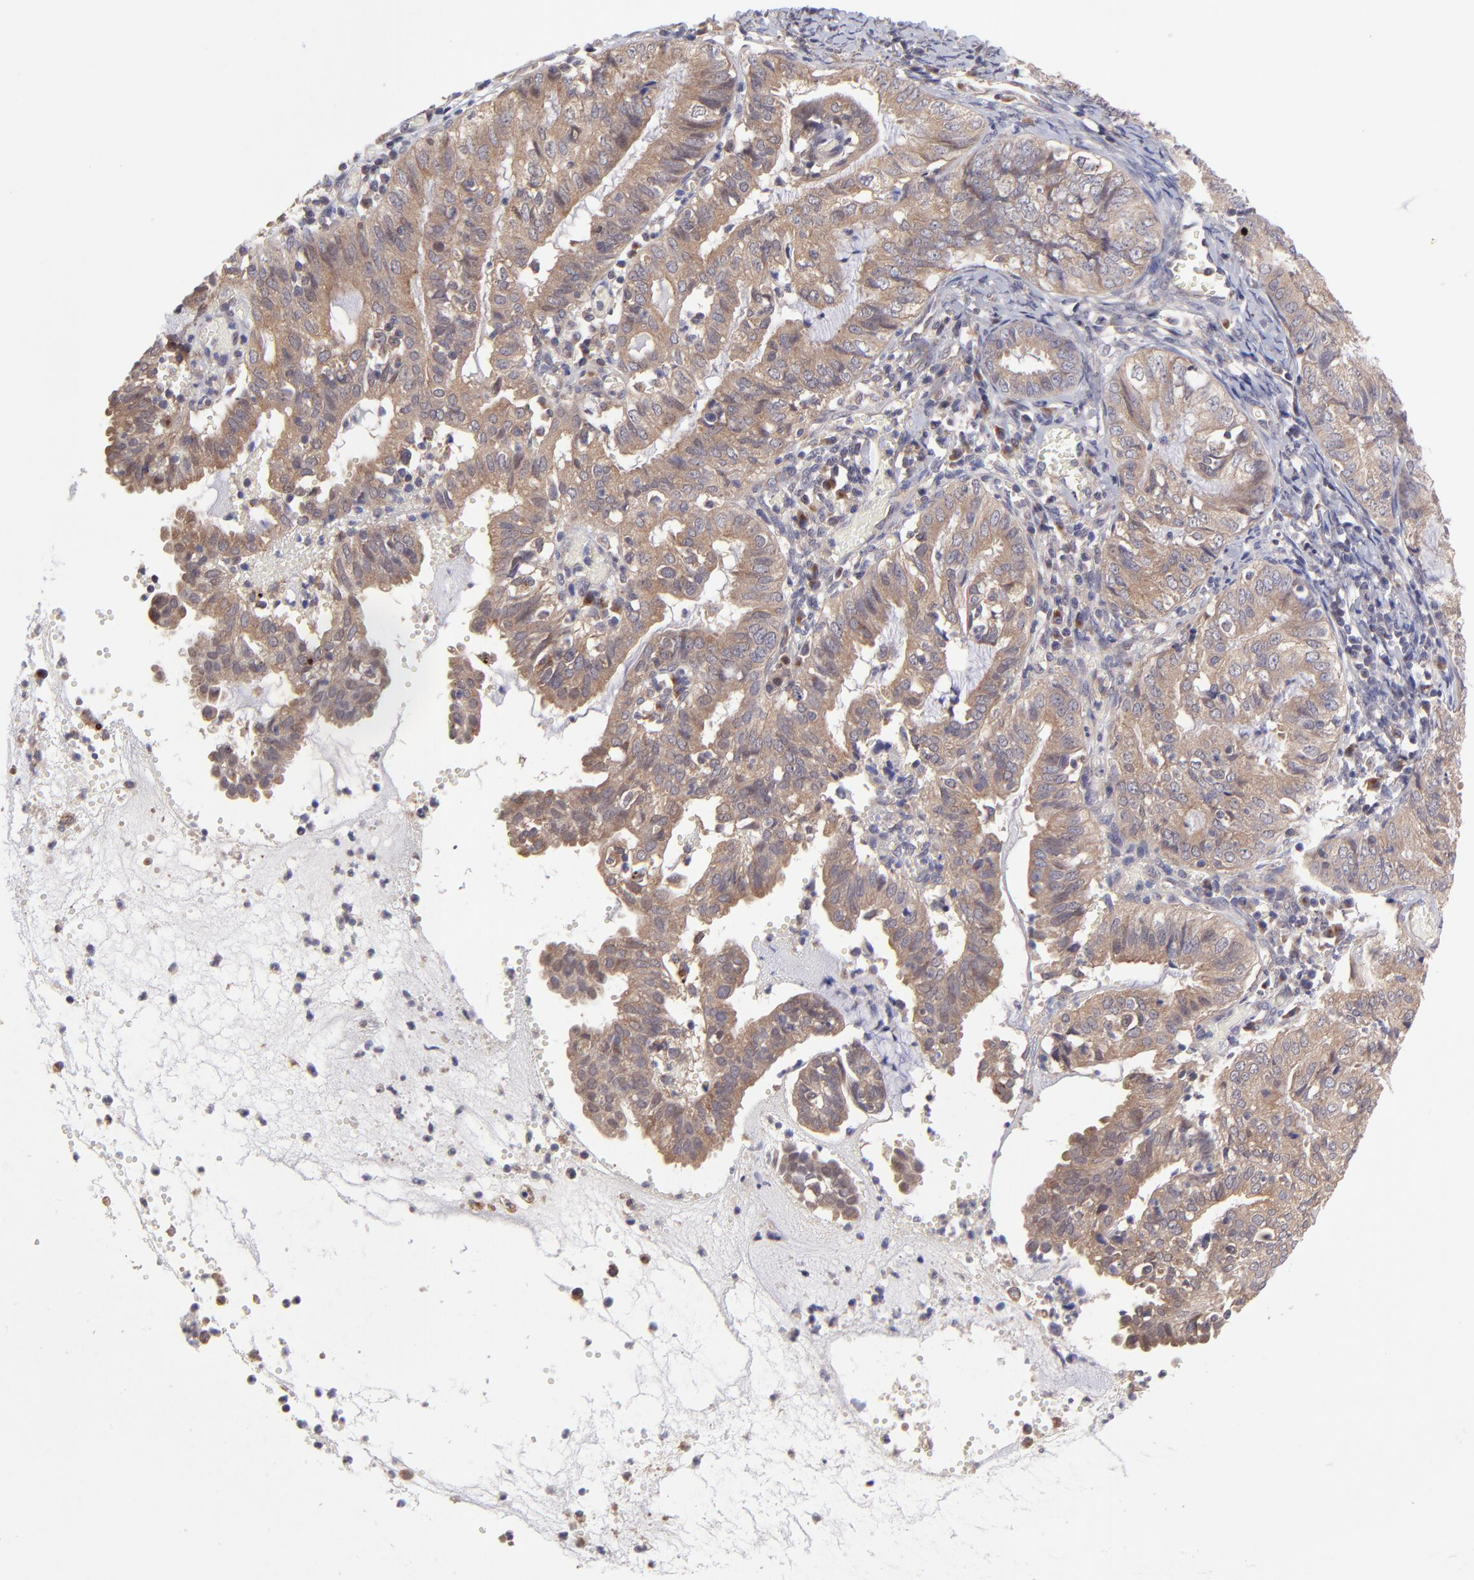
{"staining": {"intensity": "moderate", "quantity": ">75%", "location": "cytoplasmic/membranous"}, "tissue": "endometrial cancer", "cell_type": "Tumor cells", "image_type": "cancer", "snomed": [{"axis": "morphology", "description": "Adenocarcinoma, NOS"}, {"axis": "topography", "description": "Endometrium"}], "caption": "IHC of adenocarcinoma (endometrial) reveals medium levels of moderate cytoplasmic/membranous expression in approximately >75% of tumor cells.", "gene": "NSF", "patient": {"sex": "female", "age": 66}}